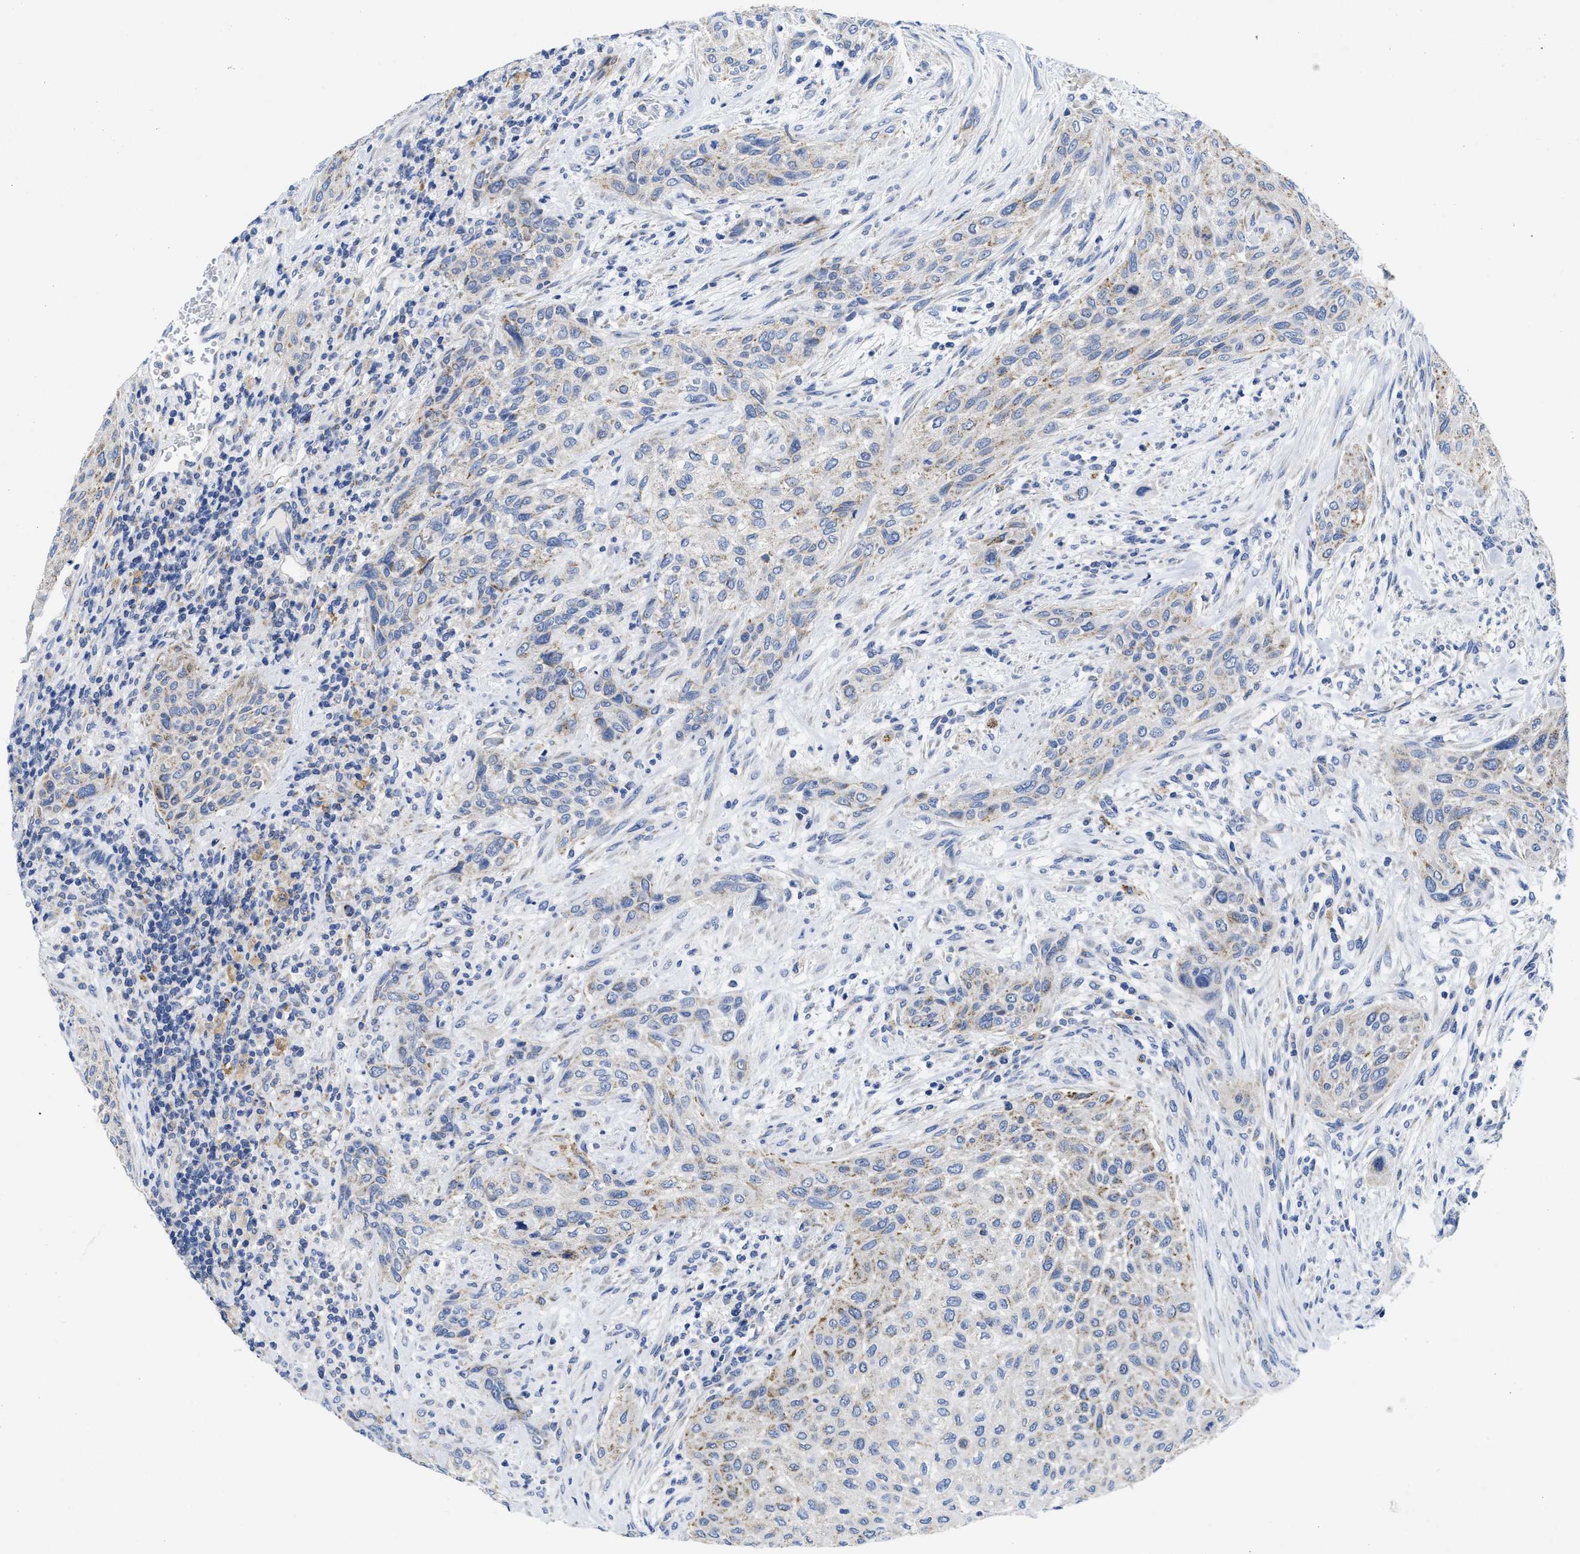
{"staining": {"intensity": "moderate", "quantity": "25%-75%", "location": "cytoplasmic/membranous"}, "tissue": "urothelial cancer", "cell_type": "Tumor cells", "image_type": "cancer", "snomed": [{"axis": "morphology", "description": "Urothelial carcinoma, Low grade"}, {"axis": "morphology", "description": "Urothelial carcinoma, High grade"}, {"axis": "topography", "description": "Urinary bladder"}], "caption": "Protein analysis of urothelial cancer tissue reveals moderate cytoplasmic/membranous expression in about 25%-75% of tumor cells.", "gene": "TBRG4", "patient": {"sex": "male", "age": 35}}